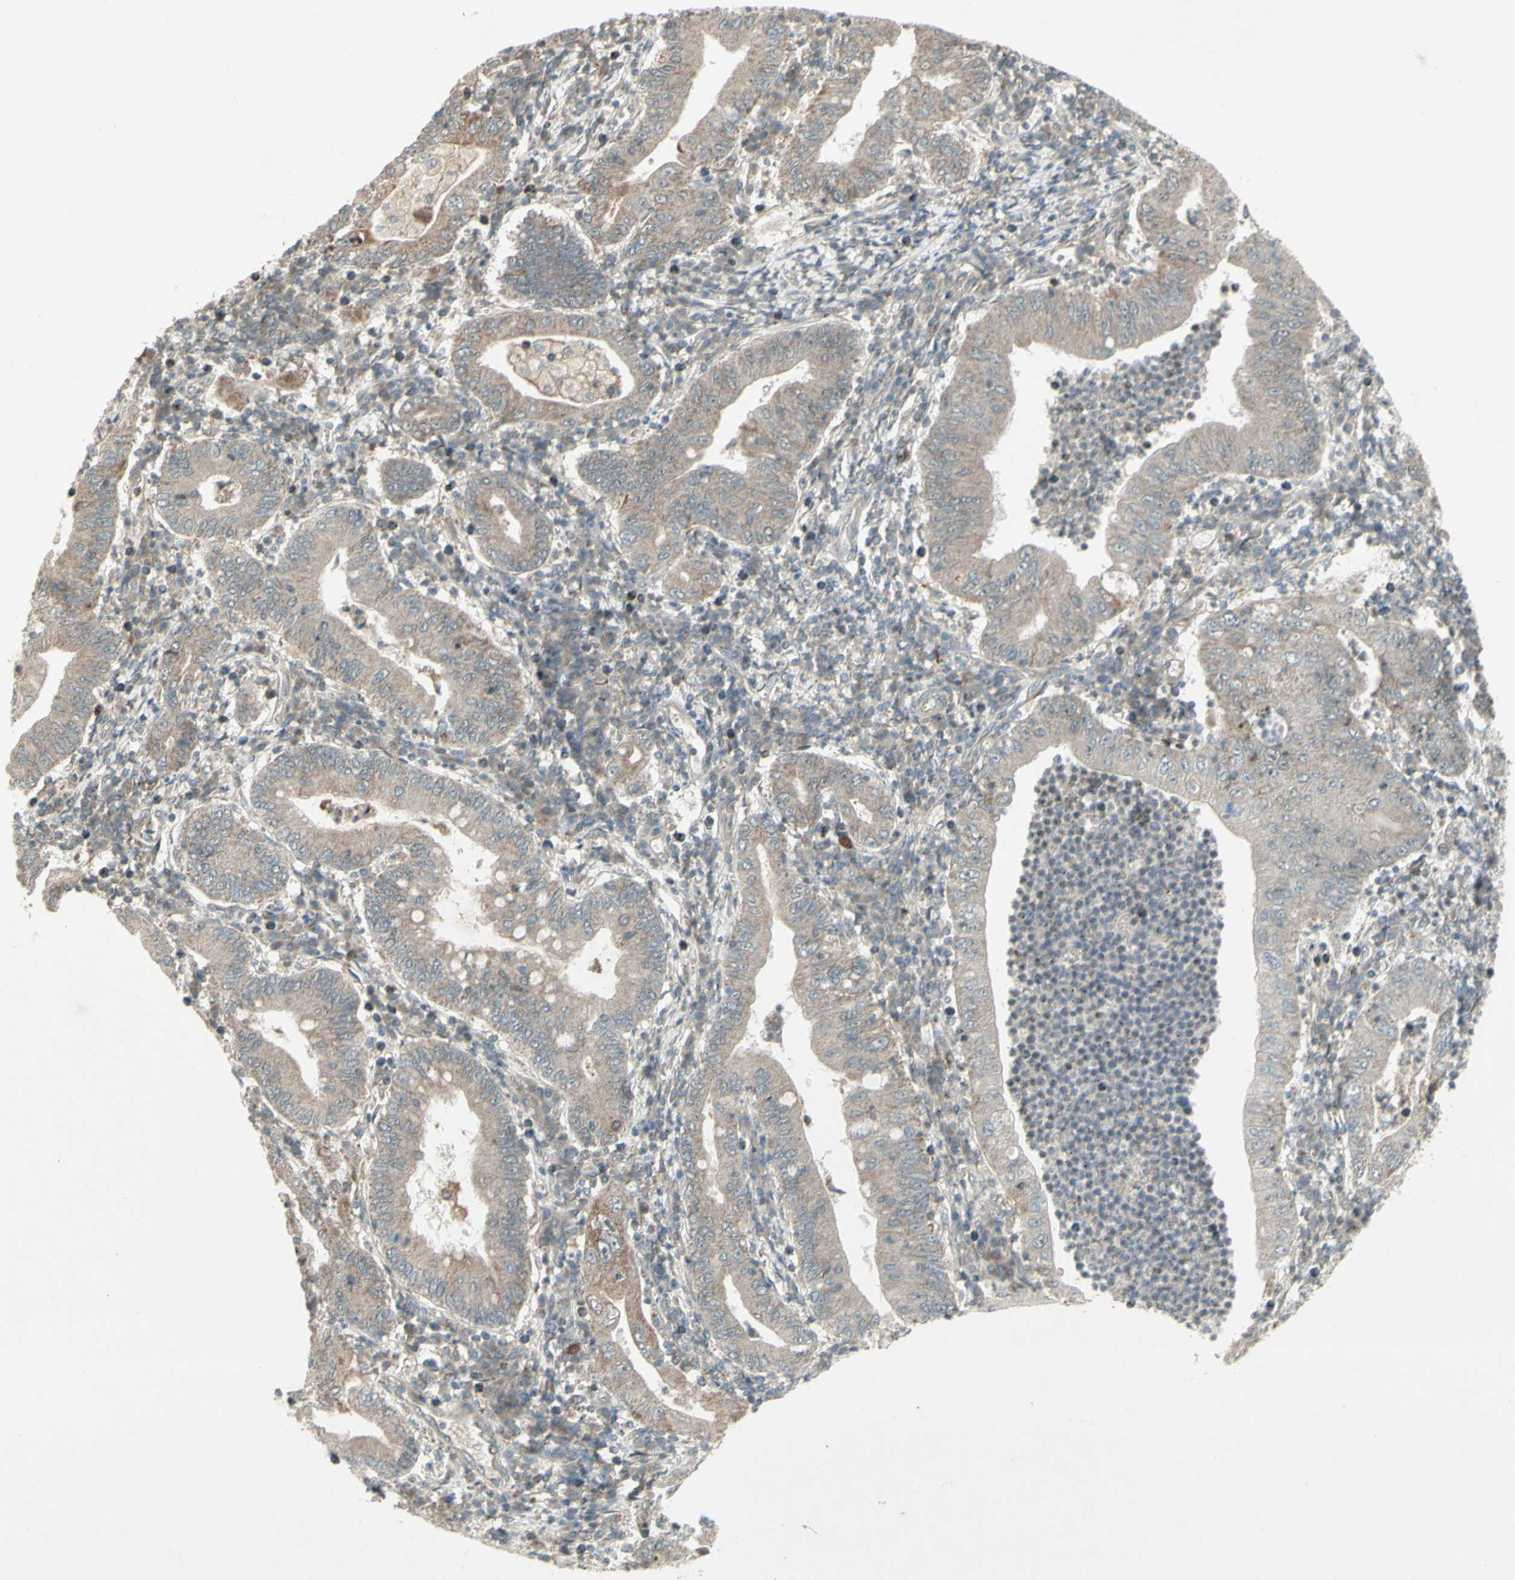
{"staining": {"intensity": "weak", "quantity": ">75%", "location": "cytoplasmic/membranous"}, "tissue": "stomach cancer", "cell_type": "Tumor cells", "image_type": "cancer", "snomed": [{"axis": "morphology", "description": "Normal tissue, NOS"}, {"axis": "morphology", "description": "Adenocarcinoma, NOS"}, {"axis": "topography", "description": "Esophagus"}, {"axis": "topography", "description": "Stomach, upper"}, {"axis": "topography", "description": "Peripheral nerve tissue"}], "caption": "Immunohistochemistry (IHC) of stomach adenocarcinoma shows low levels of weak cytoplasmic/membranous positivity in about >75% of tumor cells.", "gene": "MSH6", "patient": {"sex": "male", "age": 62}}